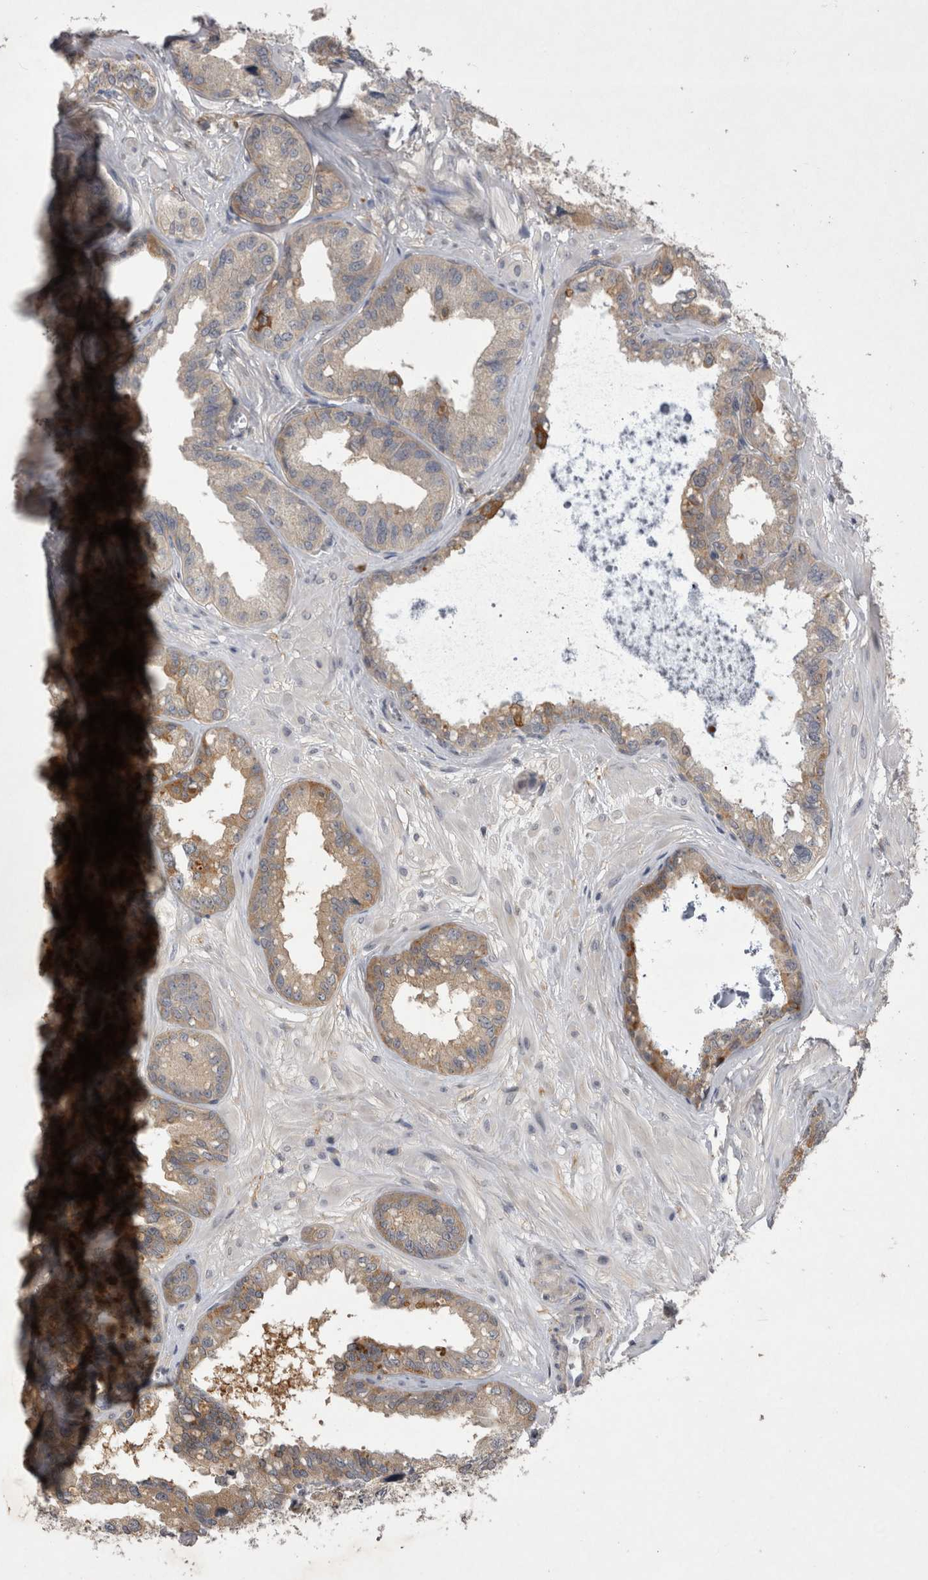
{"staining": {"intensity": "moderate", "quantity": ">75%", "location": "cytoplasmic/membranous"}, "tissue": "seminal vesicle", "cell_type": "Glandular cells", "image_type": "normal", "snomed": [{"axis": "morphology", "description": "Normal tissue, NOS"}, {"axis": "topography", "description": "Prostate"}, {"axis": "topography", "description": "Seminal veicle"}], "caption": "The immunohistochemical stain labels moderate cytoplasmic/membranous positivity in glandular cells of normal seminal vesicle. The staining was performed using DAB (3,3'-diaminobenzidine) to visualize the protein expression in brown, while the nuclei were stained in blue with hematoxylin (Magnification: 20x).", "gene": "CTBS", "patient": {"sex": "male", "age": 51}}